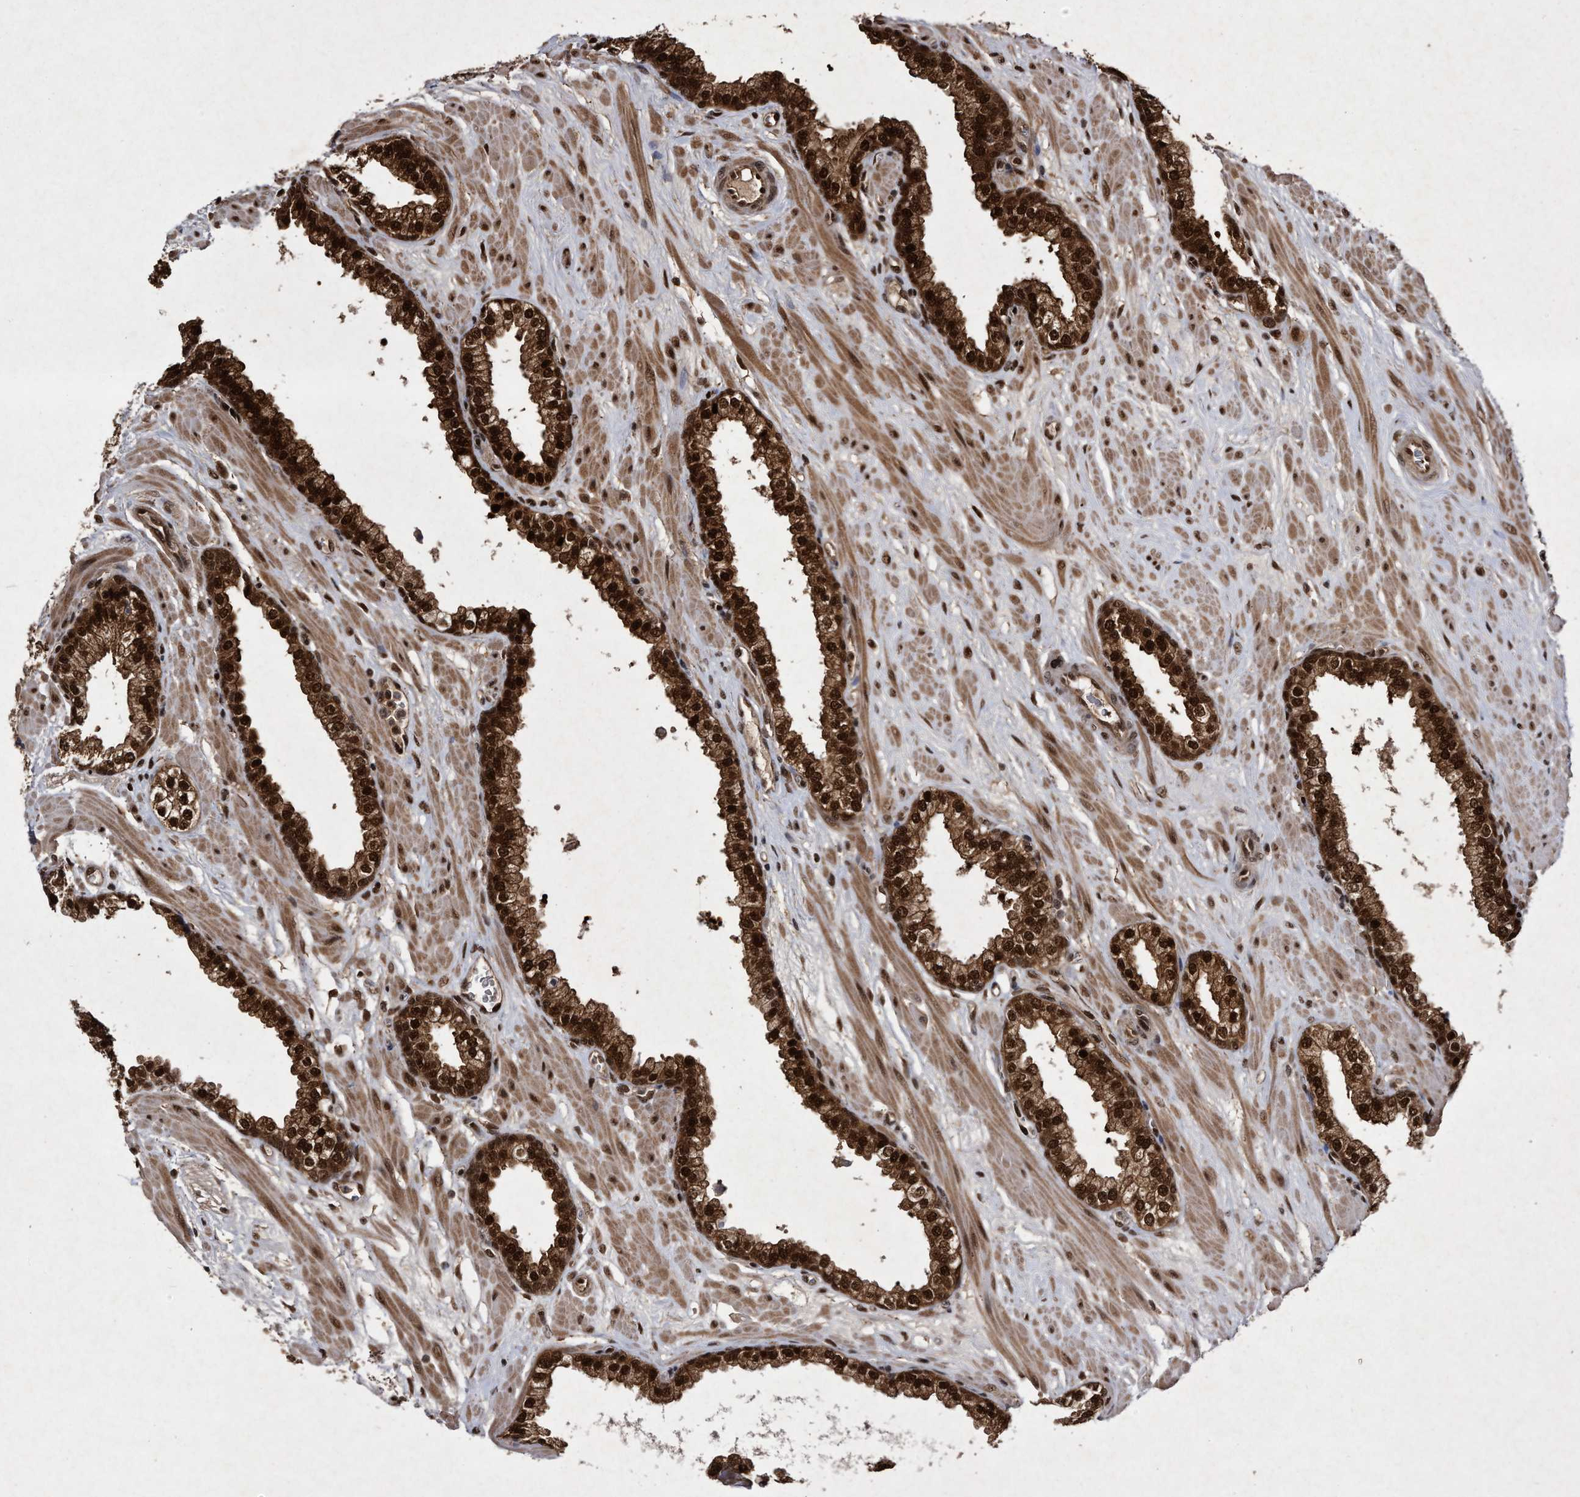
{"staining": {"intensity": "strong", "quantity": ">75%", "location": "cytoplasmic/membranous,nuclear"}, "tissue": "prostate", "cell_type": "Glandular cells", "image_type": "normal", "snomed": [{"axis": "morphology", "description": "Normal tissue, NOS"}, {"axis": "morphology", "description": "Urothelial carcinoma, Low grade"}, {"axis": "topography", "description": "Urinary bladder"}, {"axis": "topography", "description": "Prostate"}], "caption": "IHC of unremarkable human prostate shows high levels of strong cytoplasmic/membranous,nuclear staining in approximately >75% of glandular cells. (DAB (3,3'-diaminobenzidine) = brown stain, brightfield microscopy at high magnification).", "gene": "RAD23B", "patient": {"sex": "male", "age": 60}}